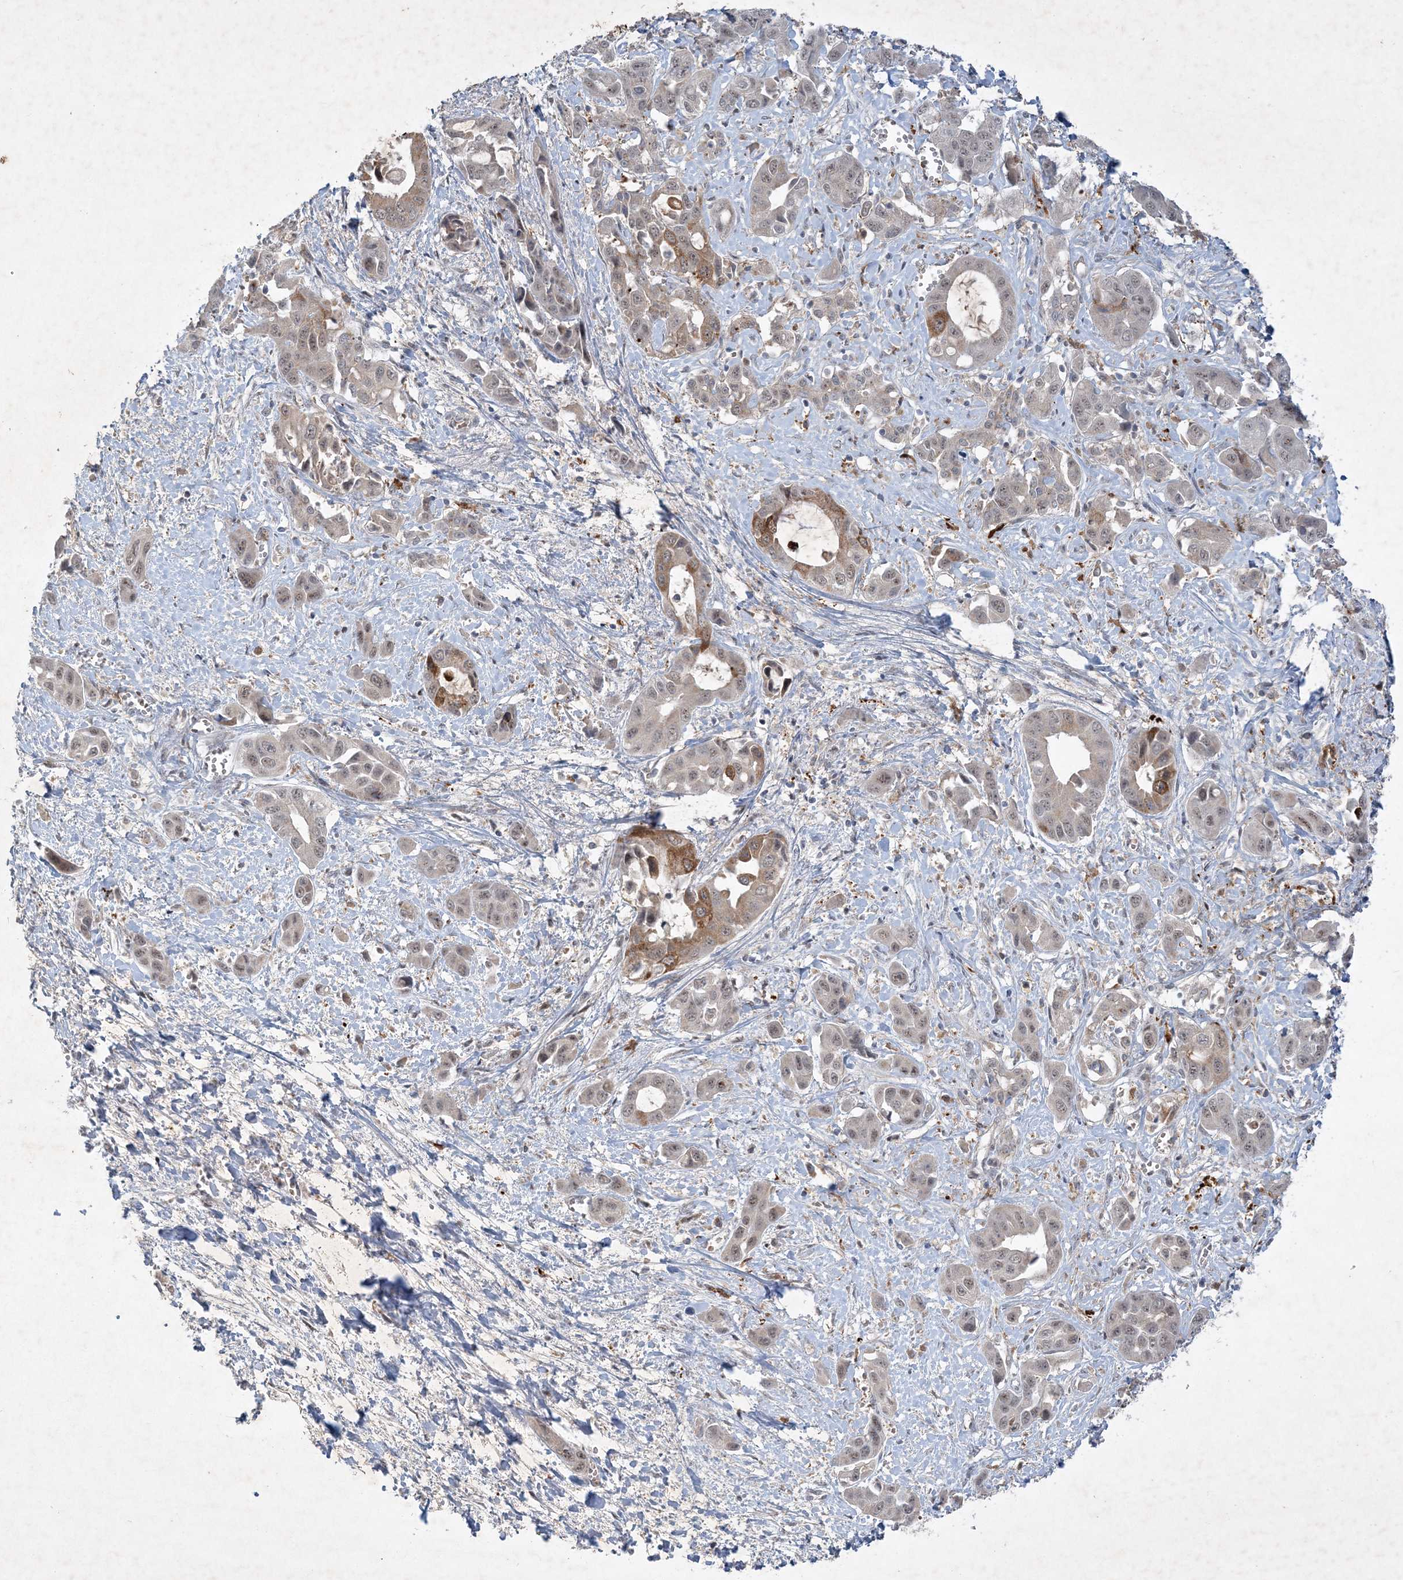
{"staining": {"intensity": "moderate", "quantity": "<25%", "location": "cytoplasmic/membranous,nuclear"}, "tissue": "liver cancer", "cell_type": "Tumor cells", "image_type": "cancer", "snomed": [{"axis": "morphology", "description": "Cholangiocarcinoma"}, {"axis": "topography", "description": "Liver"}], "caption": "A histopathology image showing moderate cytoplasmic/membranous and nuclear staining in about <25% of tumor cells in cholangiocarcinoma (liver), as visualized by brown immunohistochemical staining.", "gene": "THG1L", "patient": {"sex": "female", "age": 52}}